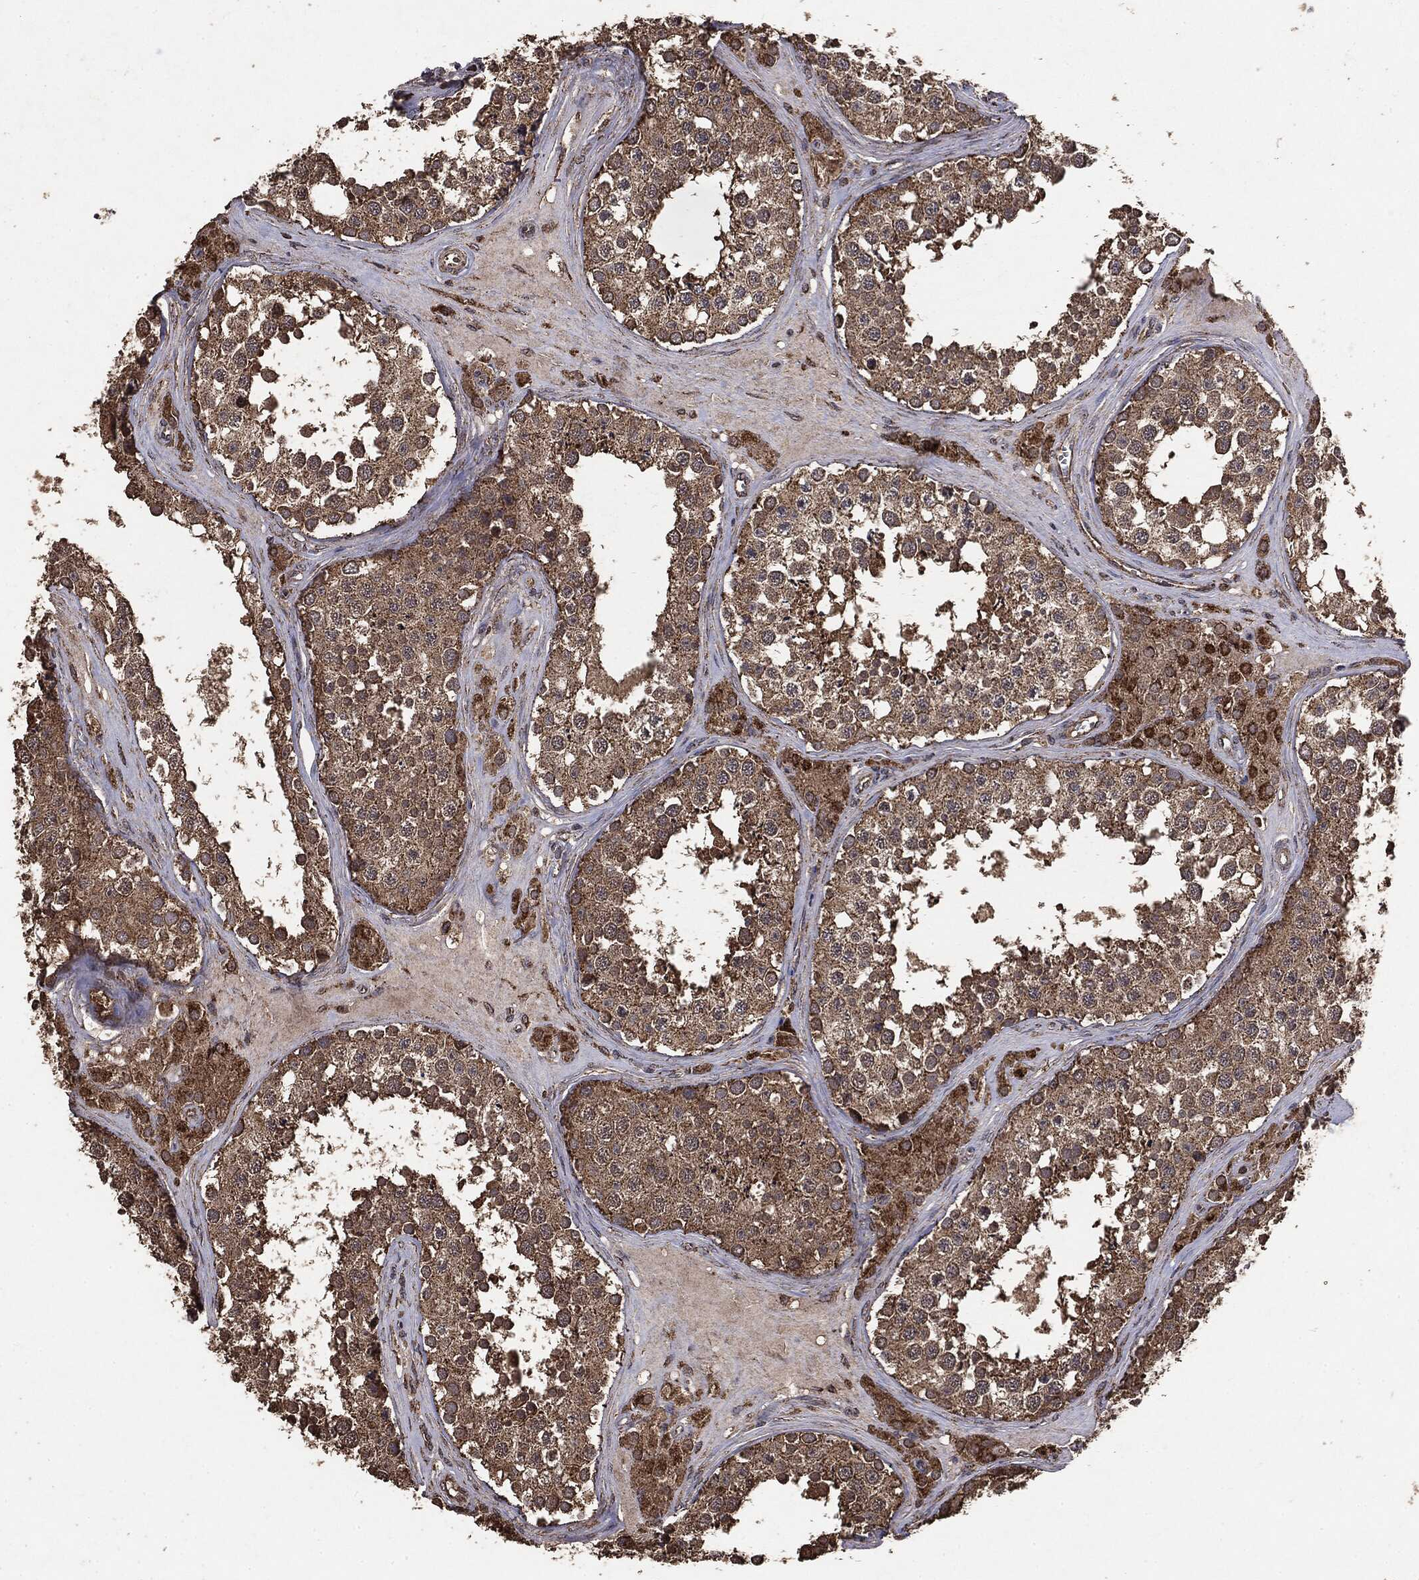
{"staining": {"intensity": "moderate", "quantity": ">75%", "location": "cytoplasmic/membranous"}, "tissue": "testis", "cell_type": "Cells in seminiferous ducts", "image_type": "normal", "snomed": [{"axis": "morphology", "description": "Normal tissue, NOS"}, {"axis": "topography", "description": "Testis"}], "caption": "Immunohistochemical staining of normal human testis demonstrates >75% levels of moderate cytoplasmic/membranous protein positivity in approximately >75% of cells in seminiferous ducts. (IHC, brightfield microscopy, high magnification).", "gene": "MTOR", "patient": {"sex": "male", "age": 31}}